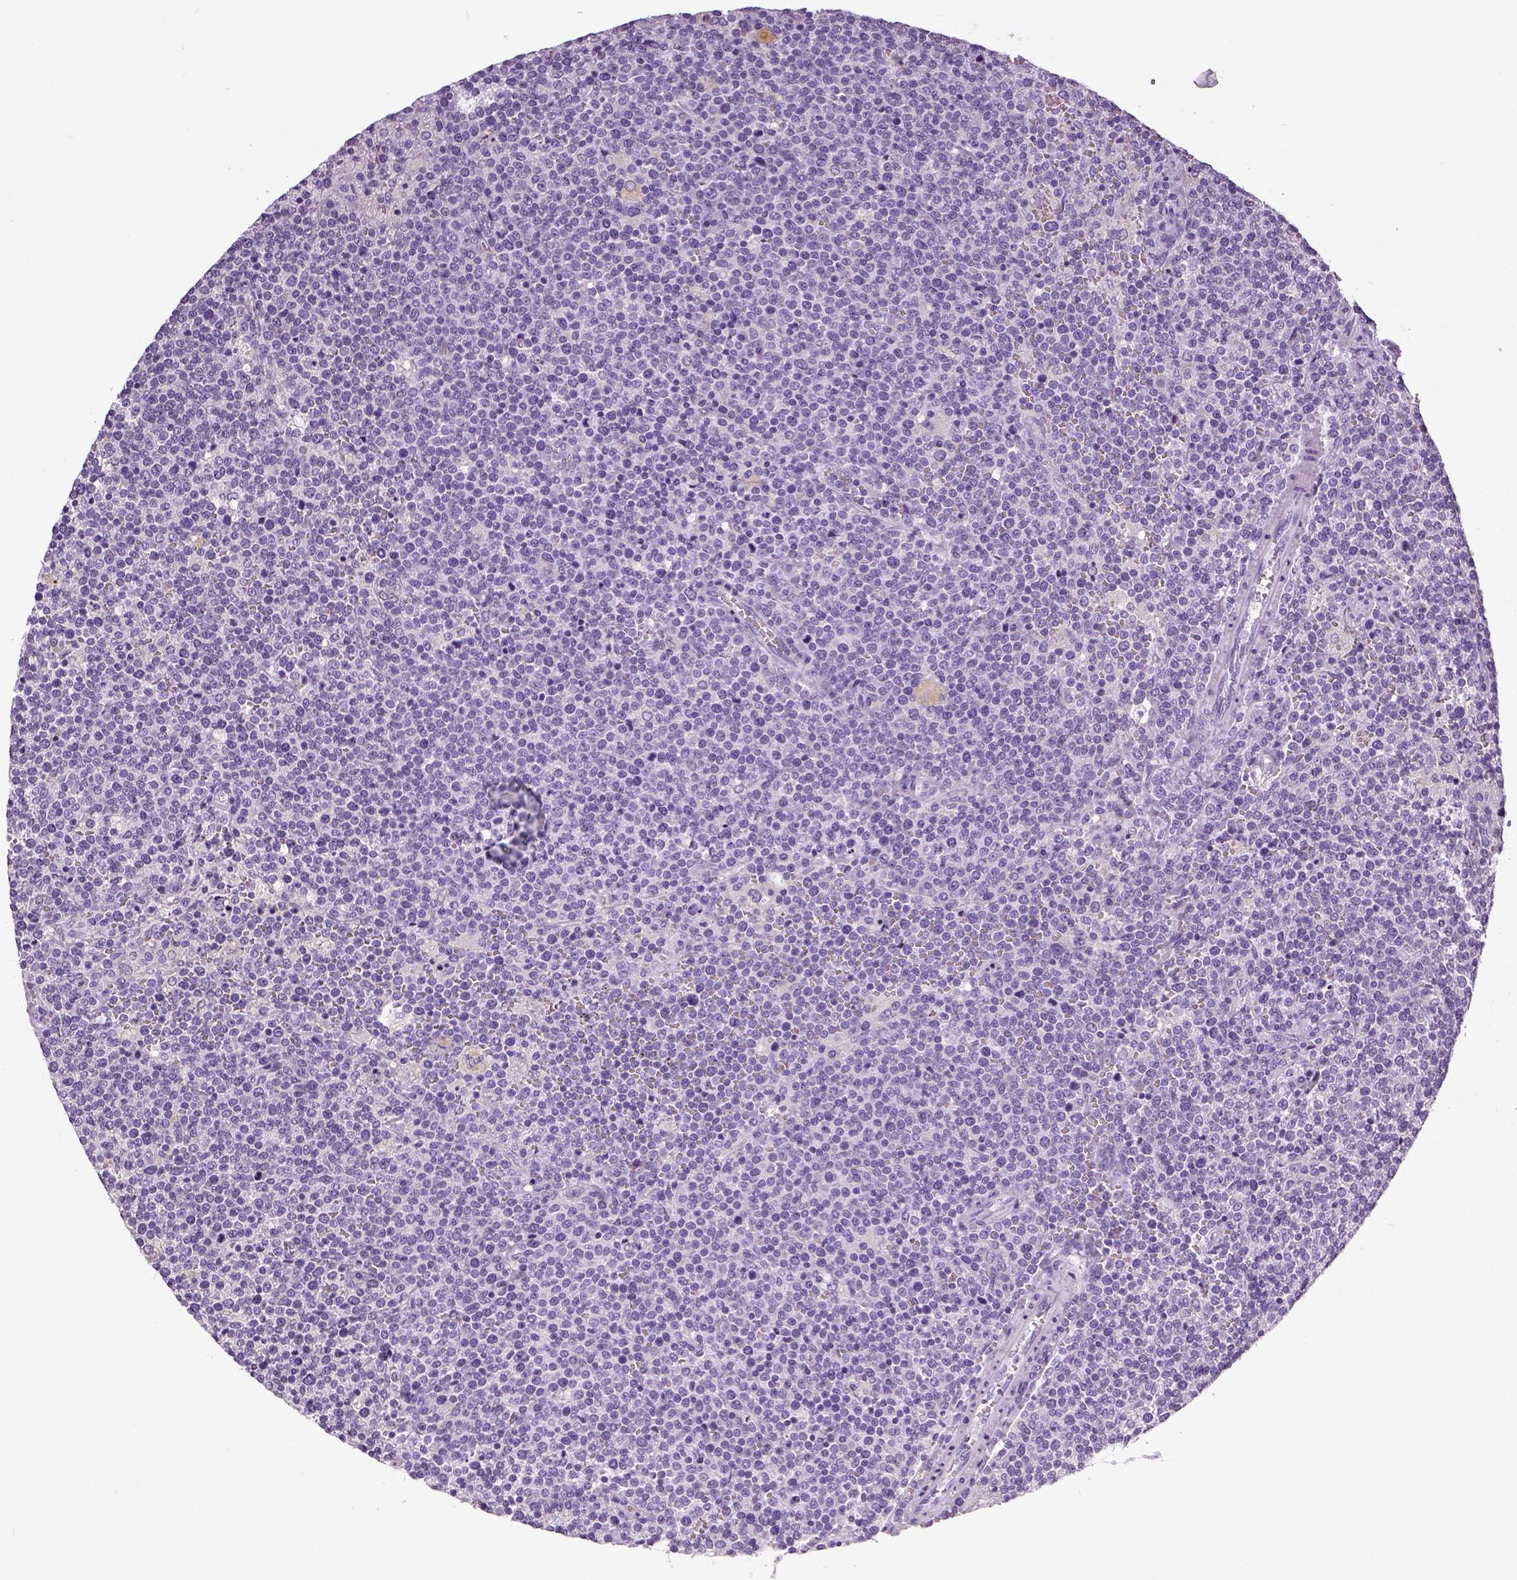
{"staining": {"intensity": "negative", "quantity": "none", "location": "none"}, "tissue": "lymphoma", "cell_type": "Tumor cells", "image_type": "cancer", "snomed": [{"axis": "morphology", "description": "Malignant lymphoma, non-Hodgkin's type, High grade"}, {"axis": "topography", "description": "Lymph node"}], "caption": "DAB (3,3'-diaminobenzidine) immunohistochemical staining of human lymphoma shows no significant positivity in tumor cells.", "gene": "NECAB2", "patient": {"sex": "male", "age": 61}}